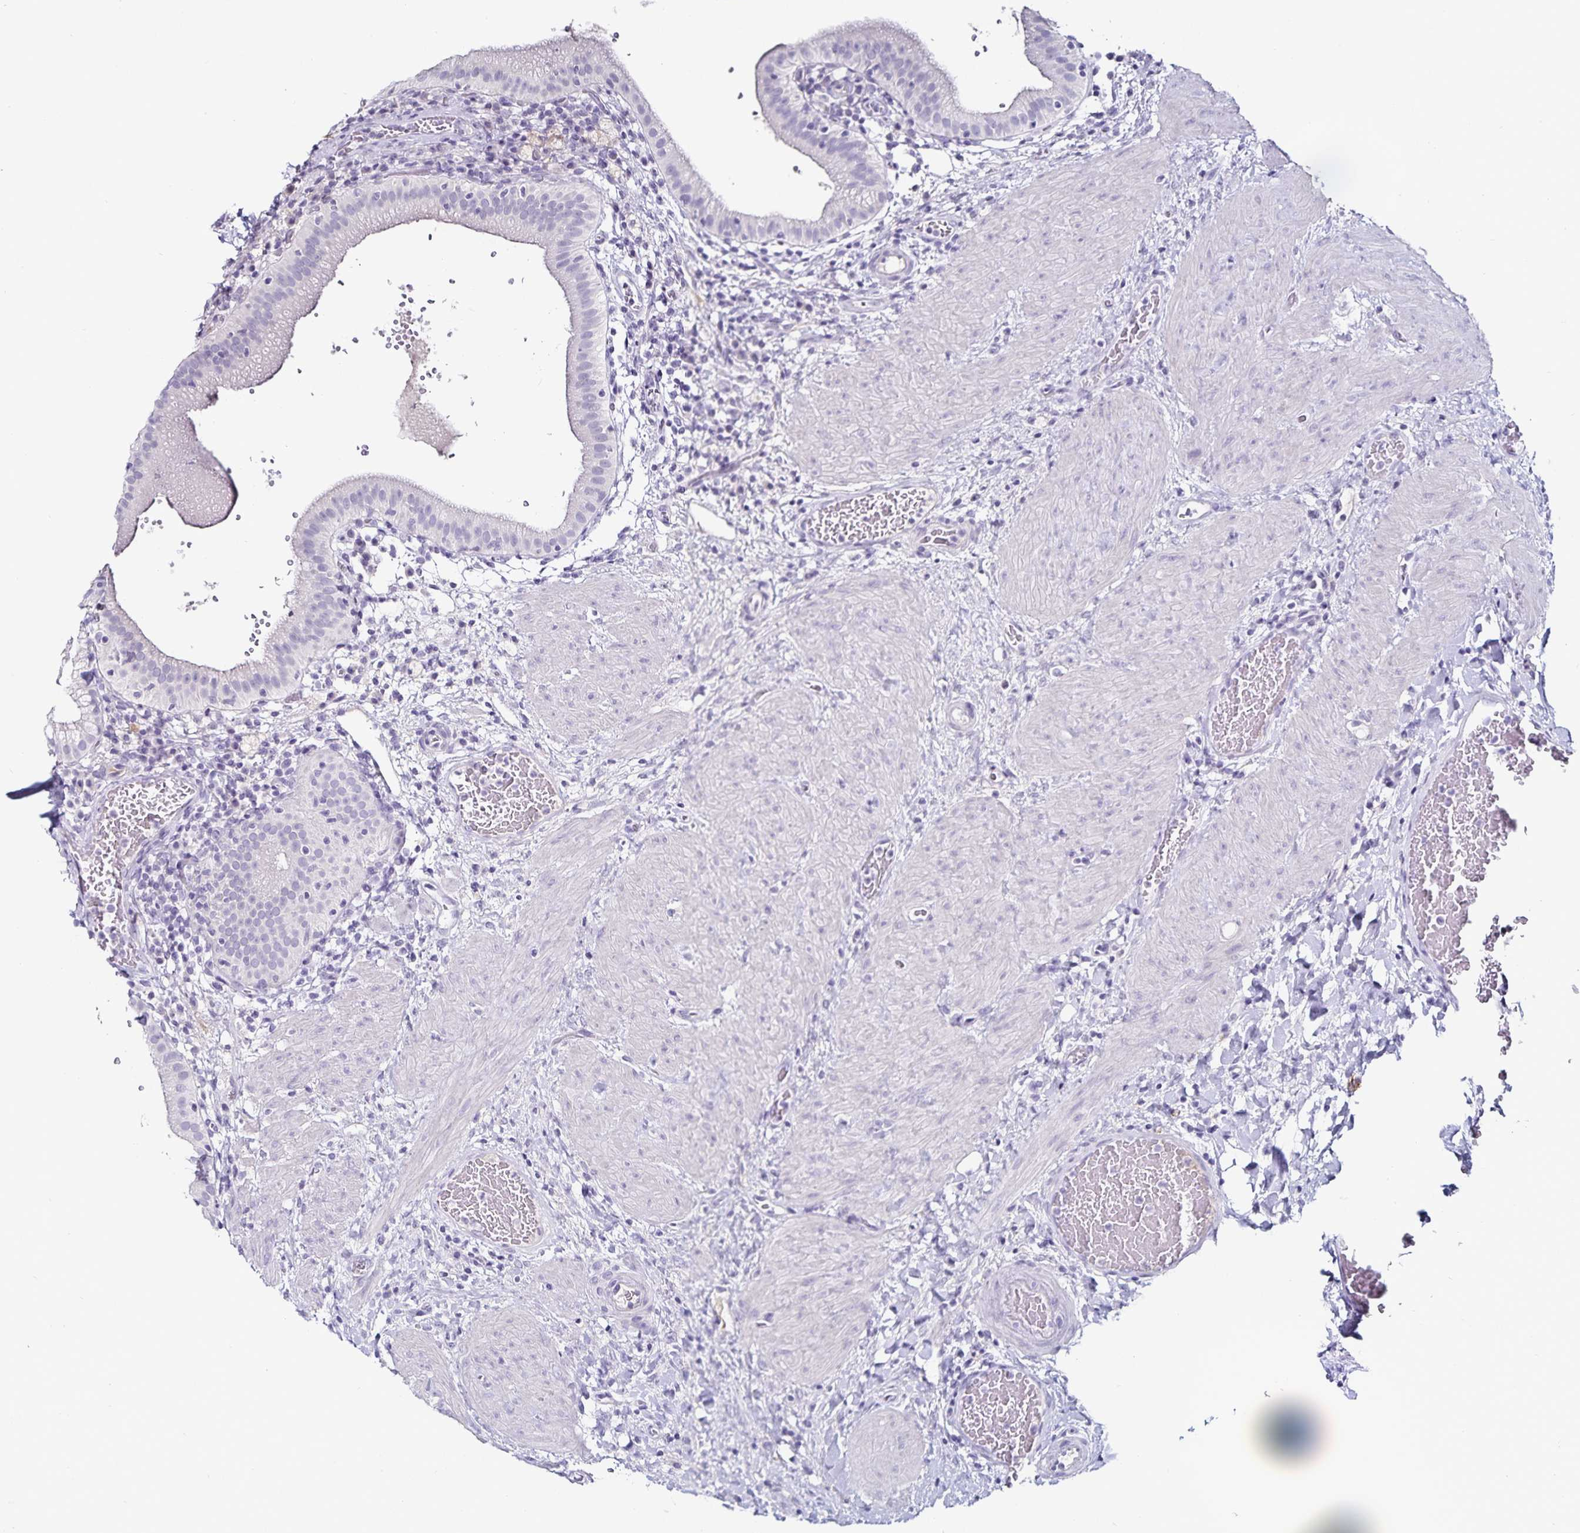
{"staining": {"intensity": "negative", "quantity": "none", "location": "none"}, "tissue": "gallbladder", "cell_type": "Glandular cells", "image_type": "normal", "snomed": [{"axis": "morphology", "description": "Normal tissue, NOS"}, {"axis": "topography", "description": "Gallbladder"}], "caption": "Micrograph shows no protein staining in glandular cells of unremarkable gallbladder. Brightfield microscopy of immunohistochemistry (IHC) stained with DAB (brown) and hematoxylin (blue), captured at high magnification.", "gene": "TTR", "patient": {"sex": "male", "age": 26}}